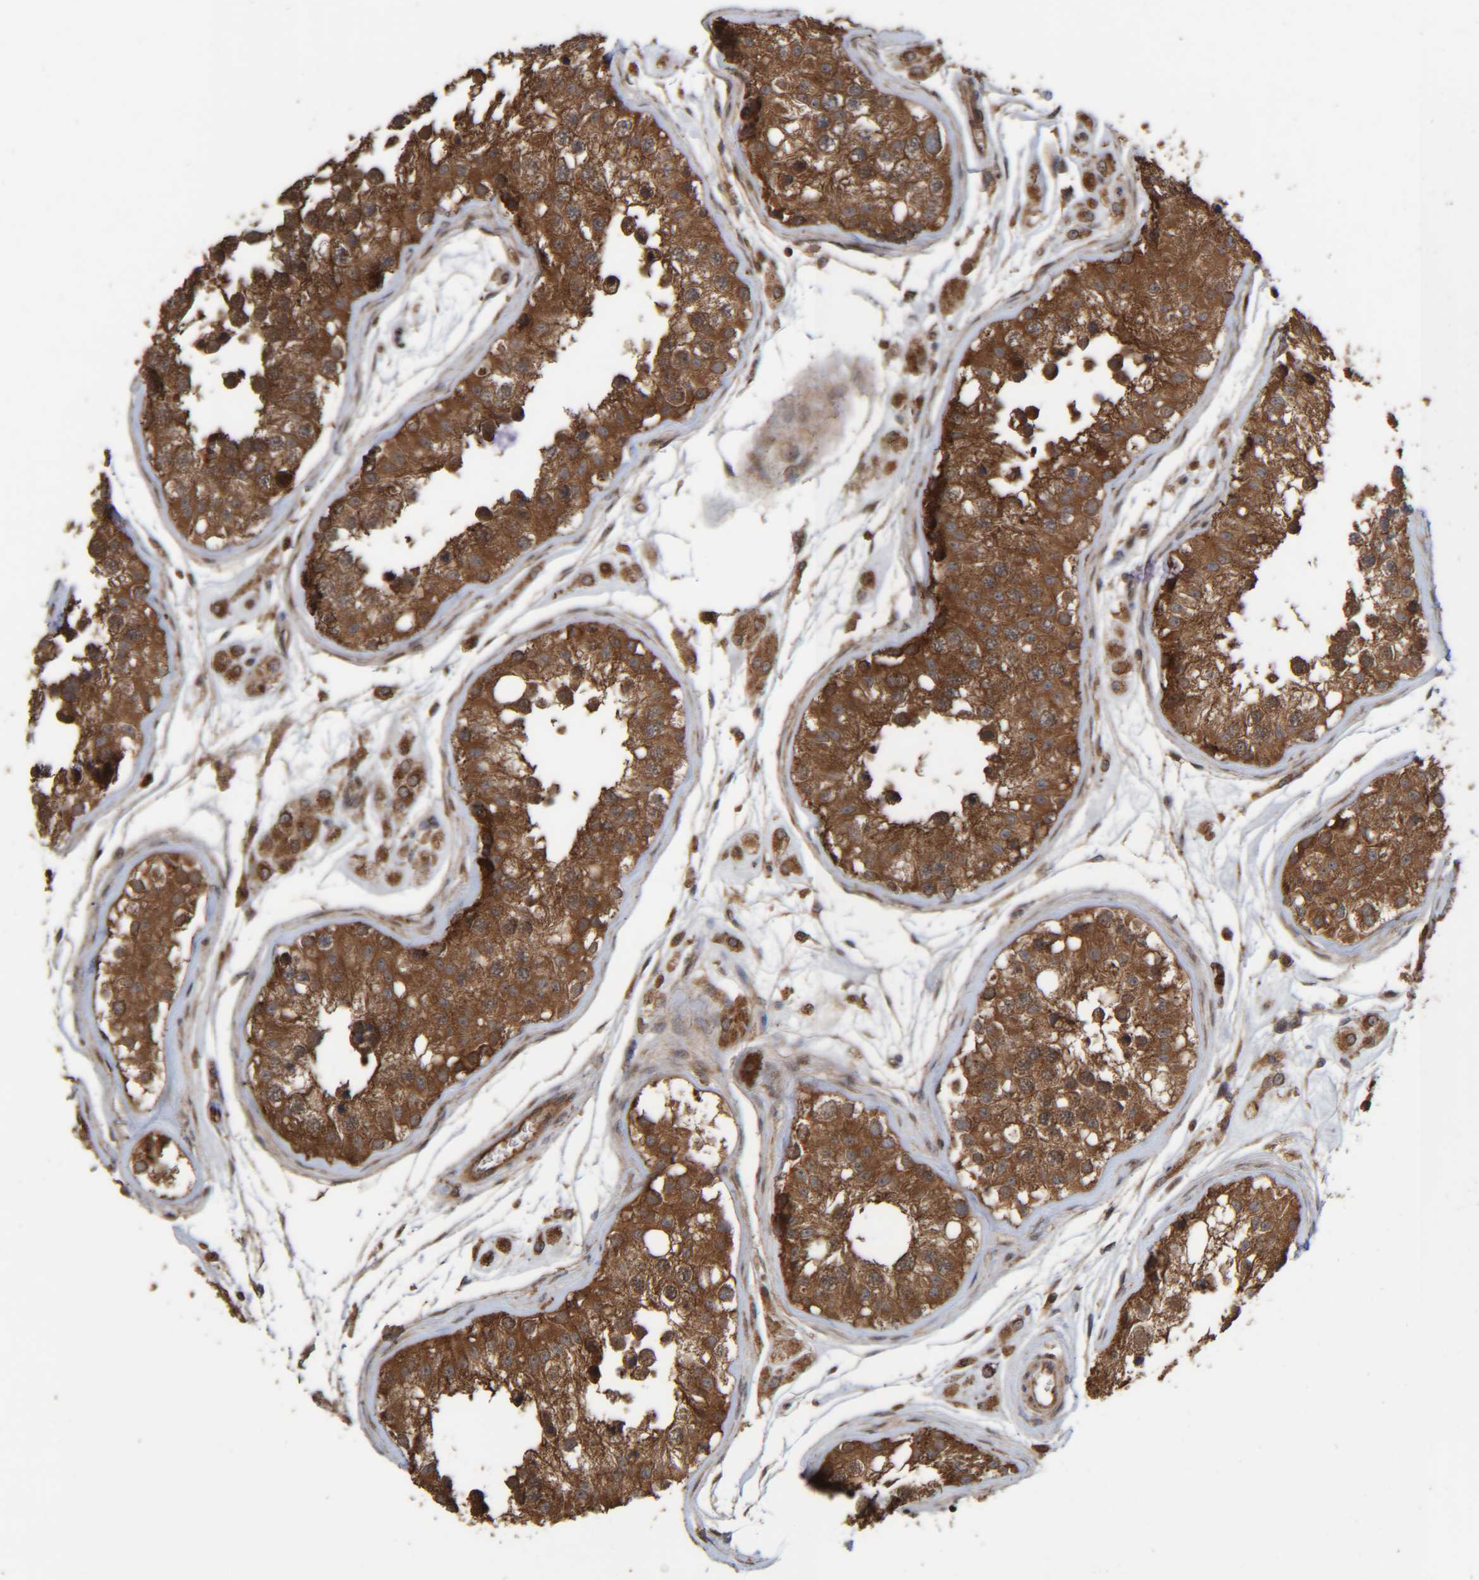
{"staining": {"intensity": "strong", "quantity": ">75%", "location": "cytoplasmic/membranous"}, "tissue": "testis", "cell_type": "Cells in seminiferous ducts", "image_type": "normal", "snomed": [{"axis": "morphology", "description": "Normal tissue, NOS"}, {"axis": "morphology", "description": "Adenocarcinoma, metastatic, NOS"}, {"axis": "topography", "description": "Testis"}], "caption": "An image of testis stained for a protein displays strong cytoplasmic/membranous brown staining in cells in seminiferous ducts.", "gene": "CCDC57", "patient": {"sex": "male", "age": 26}}